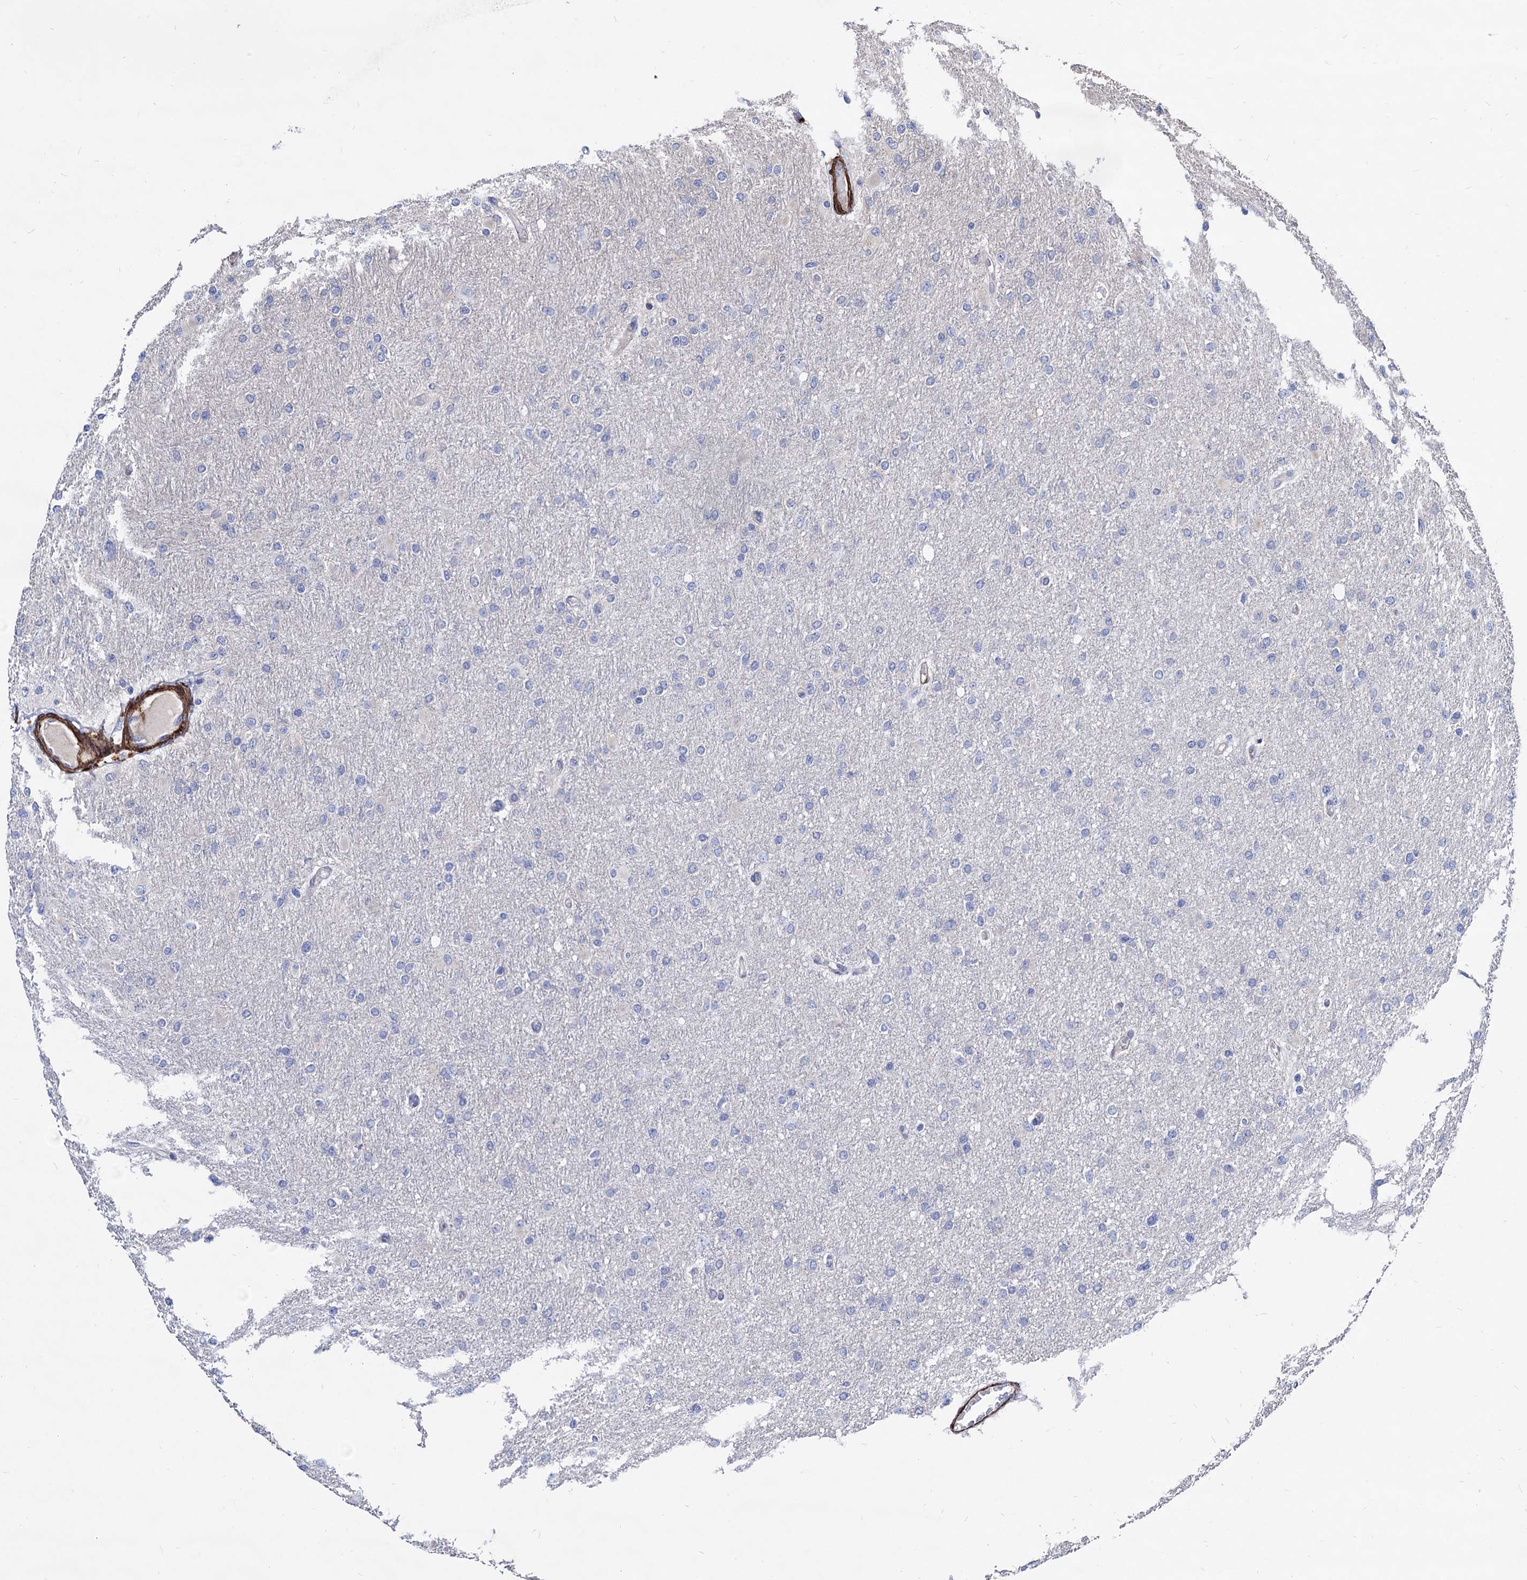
{"staining": {"intensity": "negative", "quantity": "none", "location": "none"}, "tissue": "glioma", "cell_type": "Tumor cells", "image_type": "cancer", "snomed": [{"axis": "morphology", "description": "Glioma, malignant, High grade"}, {"axis": "topography", "description": "Cerebral cortex"}], "caption": "DAB immunohistochemical staining of malignant high-grade glioma exhibits no significant staining in tumor cells. The staining is performed using DAB brown chromogen with nuclei counter-stained in using hematoxylin.", "gene": "WDR11", "patient": {"sex": "female", "age": 36}}